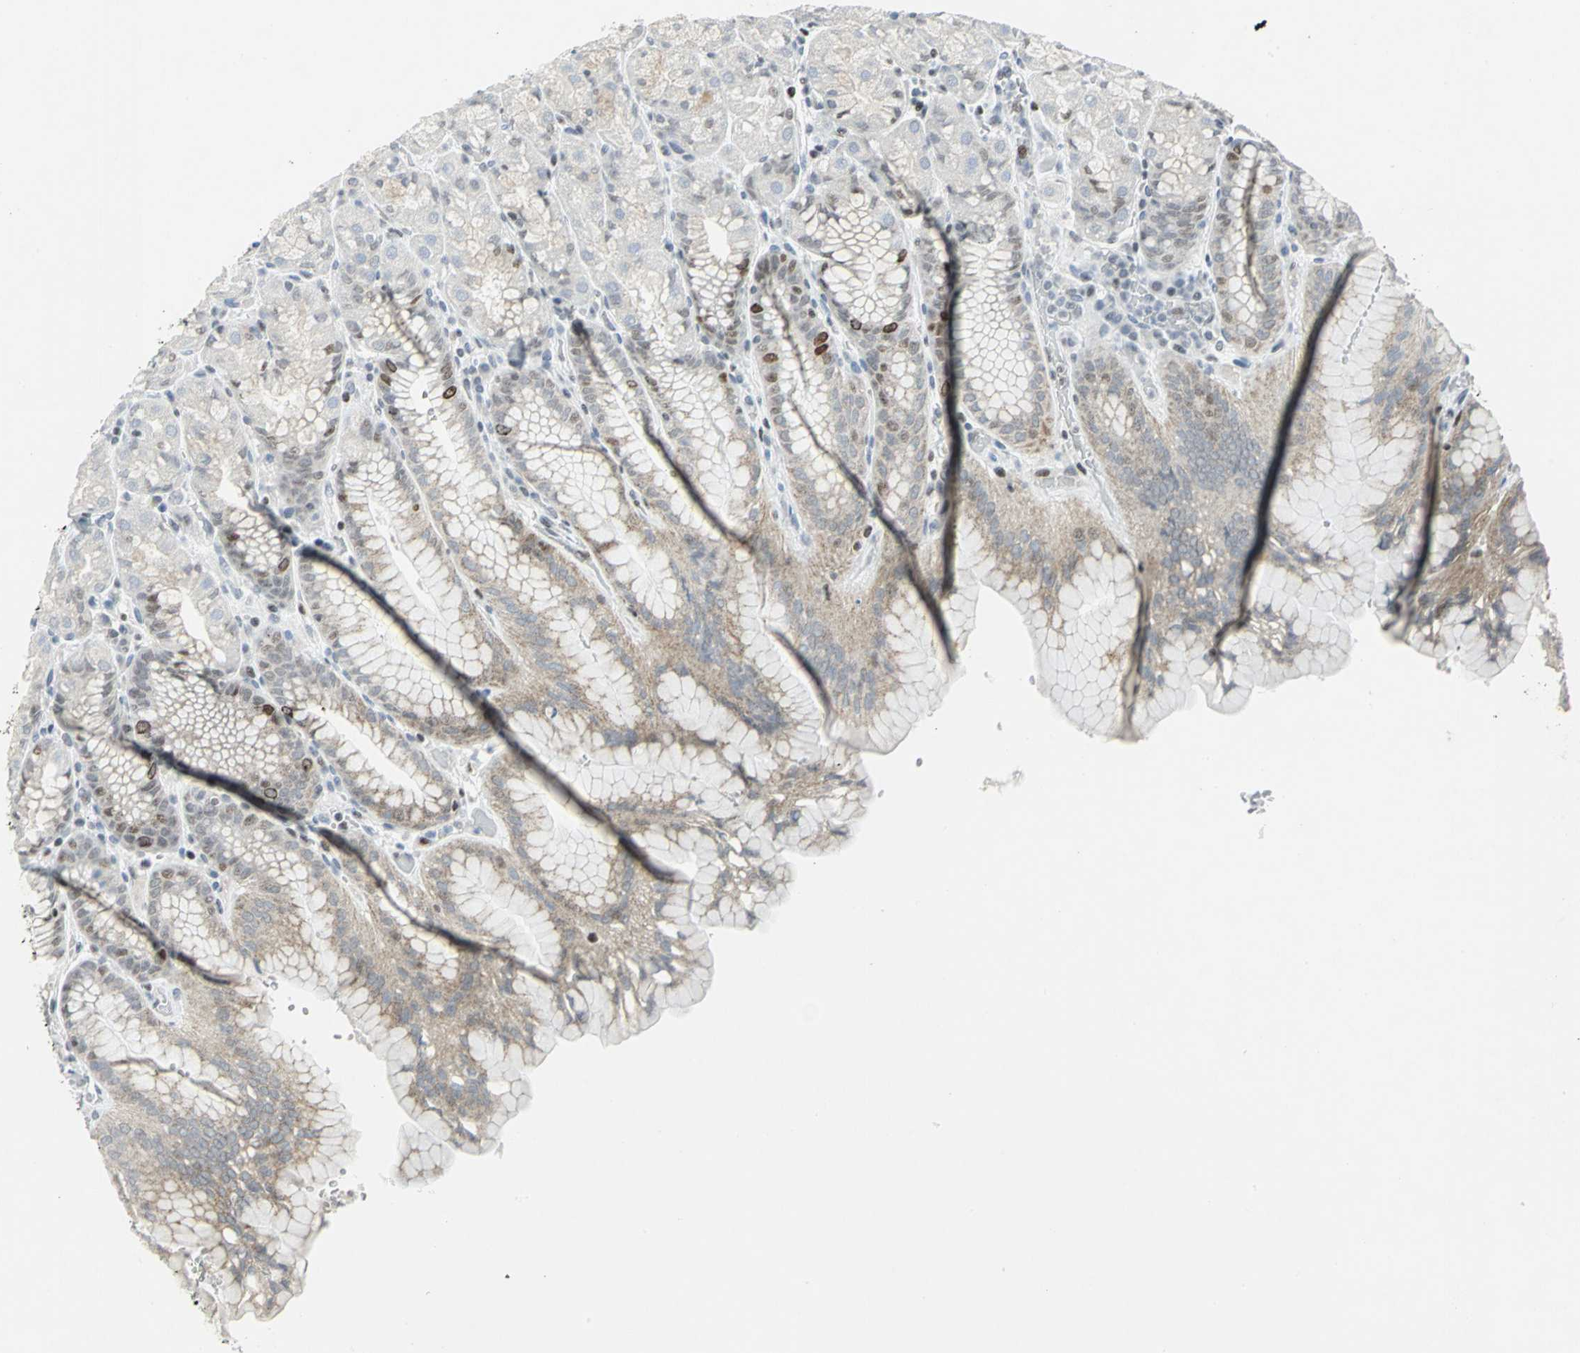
{"staining": {"intensity": "moderate", "quantity": "25%-75%", "location": "nuclear"}, "tissue": "stomach", "cell_type": "Glandular cells", "image_type": "normal", "snomed": [{"axis": "morphology", "description": "Normal tissue, NOS"}, {"axis": "topography", "description": "Stomach, upper"}, {"axis": "topography", "description": "Stomach"}], "caption": "Brown immunohistochemical staining in benign stomach demonstrates moderate nuclear positivity in about 25%-75% of glandular cells.", "gene": "RPA1", "patient": {"sex": "male", "age": 76}}